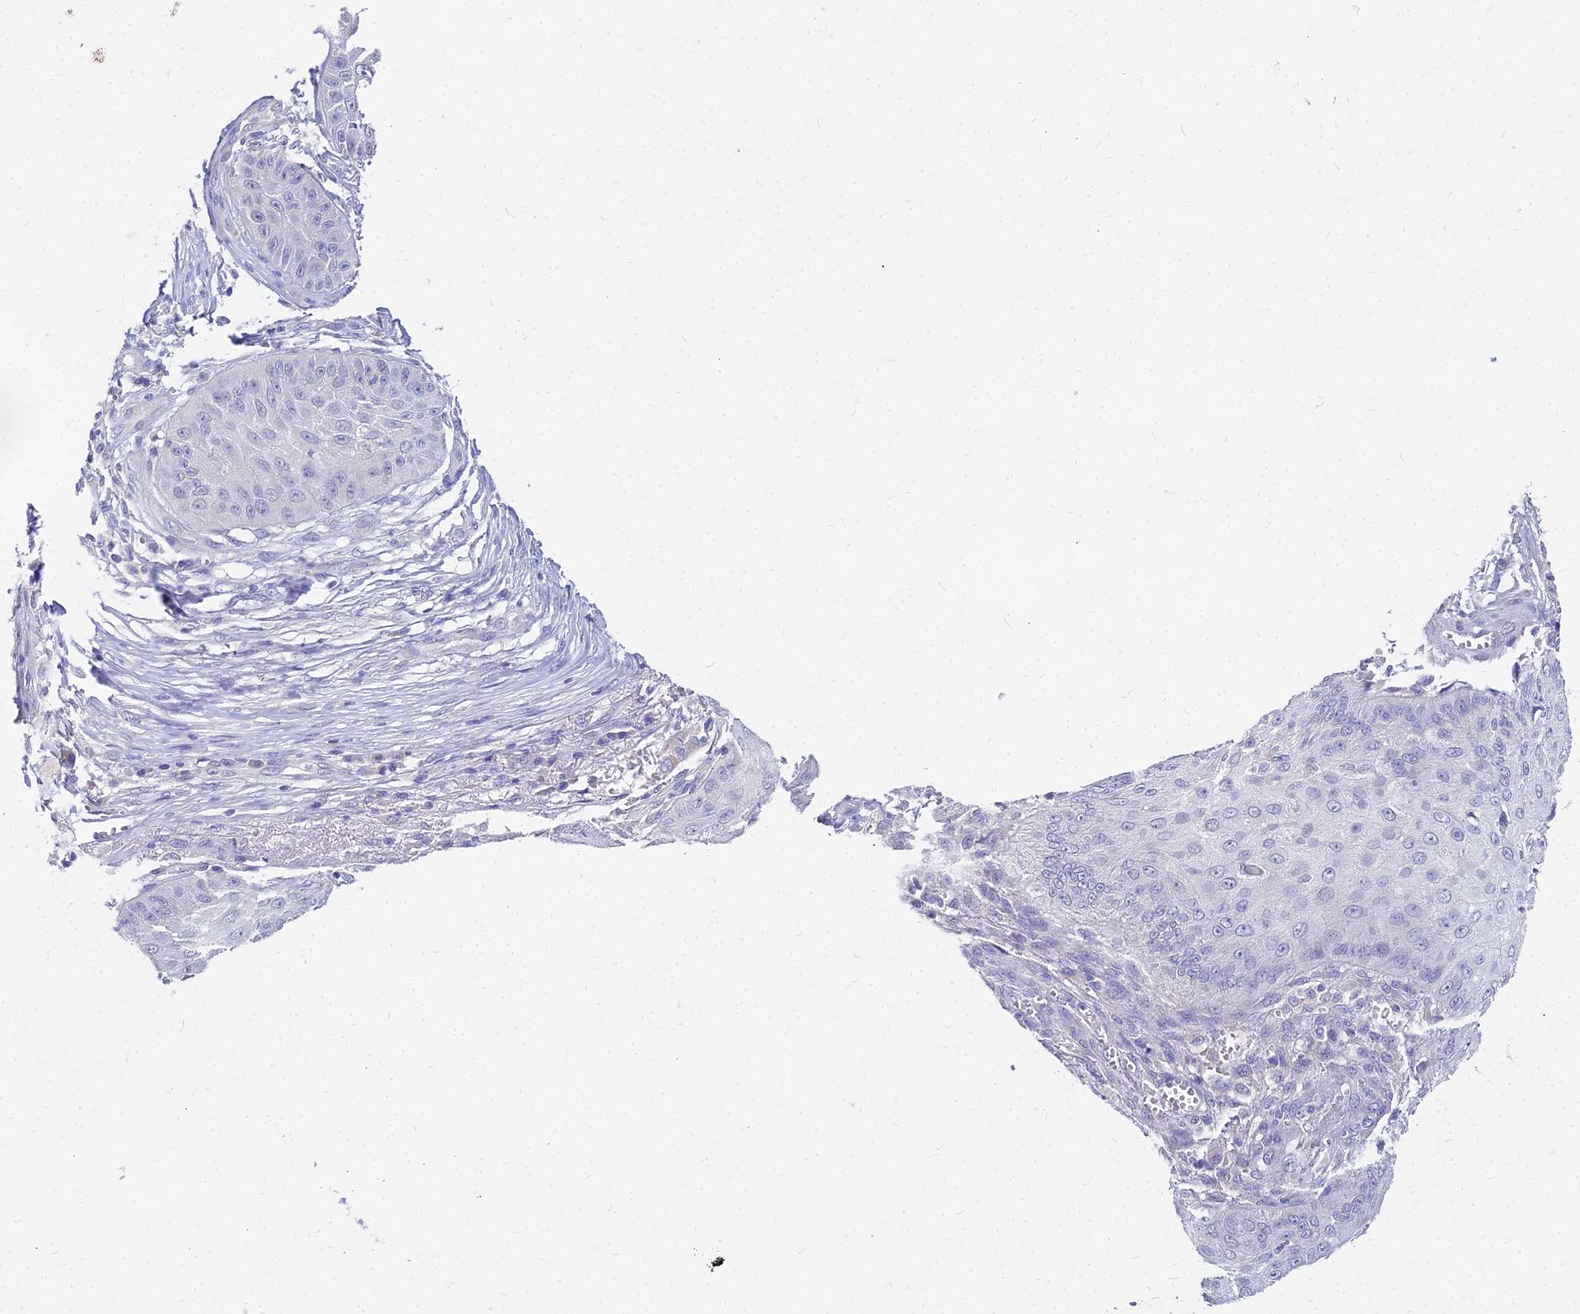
{"staining": {"intensity": "negative", "quantity": "none", "location": "none"}, "tissue": "skin cancer", "cell_type": "Tumor cells", "image_type": "cancer", "snomed": [{"axis": "morphology", "description": "Squamous cell carcinoma, NOS"}, {"axis": "topography", "description": "Skin"}], "caption": "Micrograph shows no significant protein staining in tumor cells of skin cancer.", "gene": "NPY", "patient": {"sex": "male", "age": 70}}